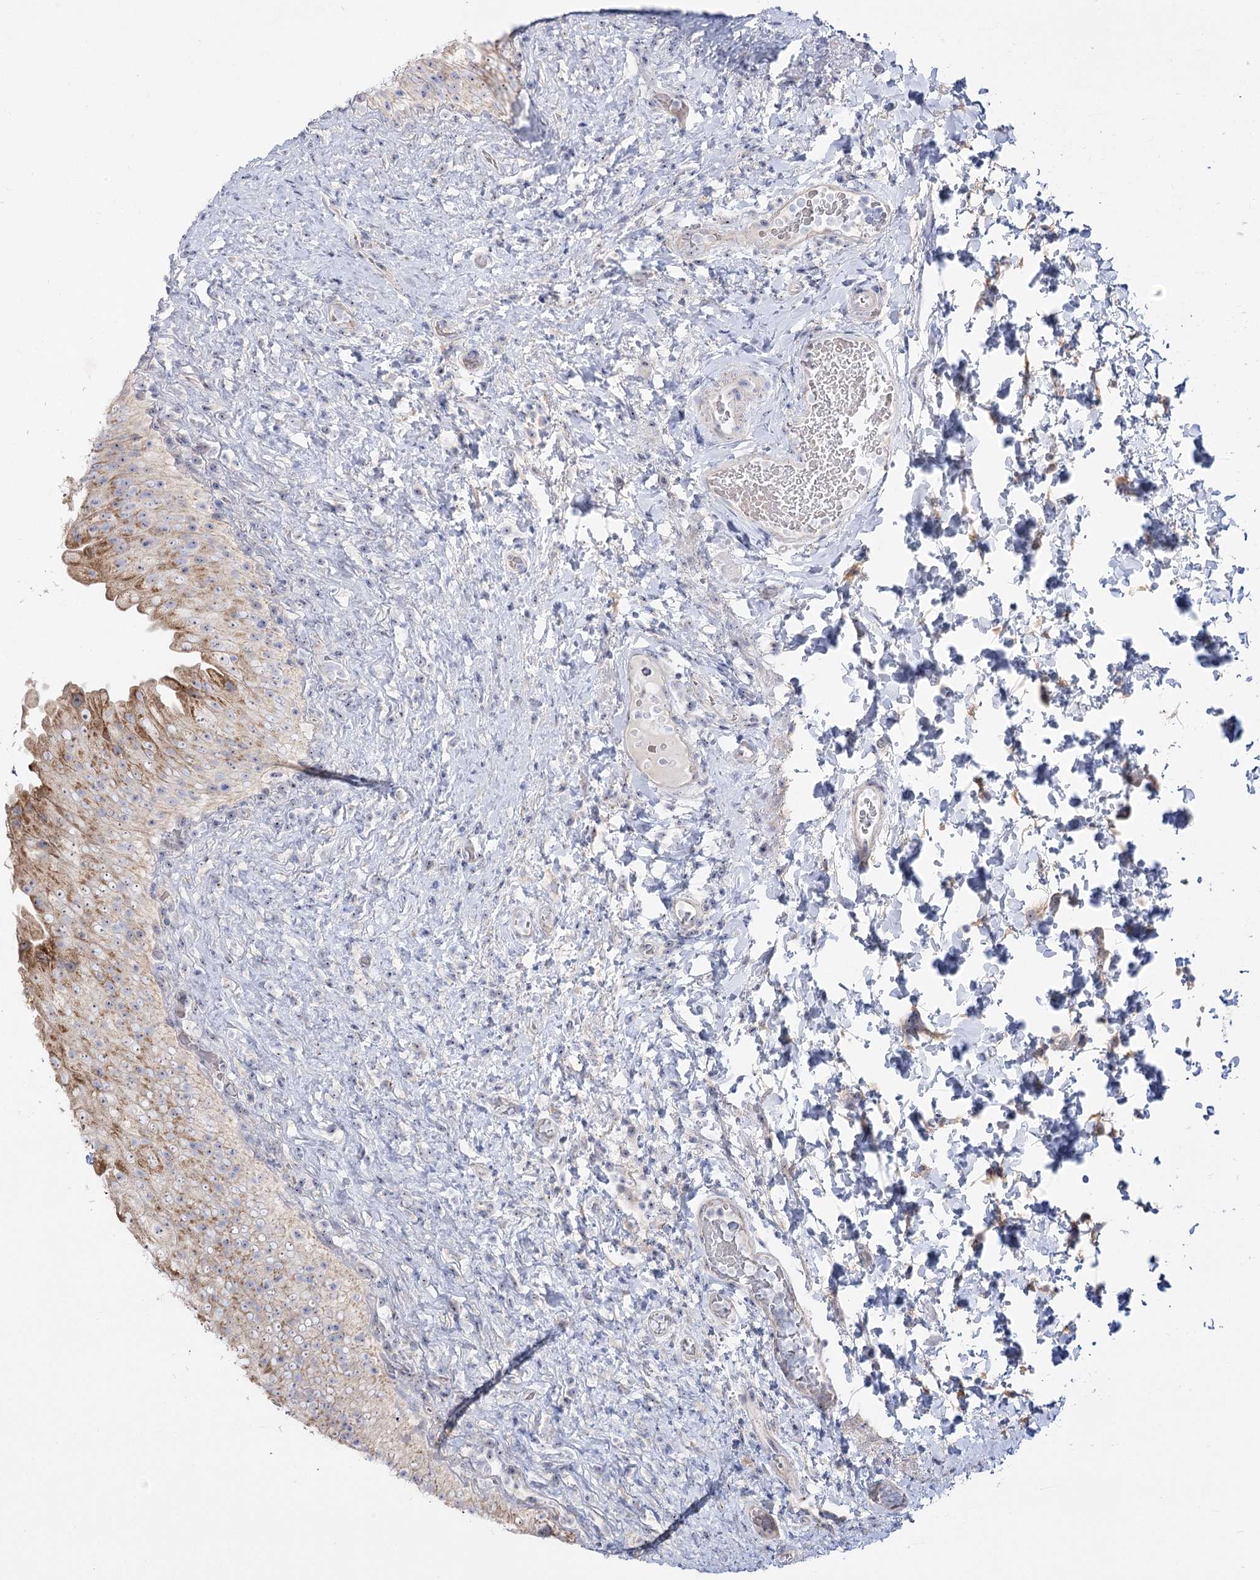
{"staining": {"intensity": "moderate", "quantity": "<25%", "location": "cytoplasmic/membranous,nuclear"}, "tissue": "urinary bladder", "cell_type": "Urothelial cells", "image_type": "normal", "snomed": [{"axis": "morphology", "description": "Normal tissue, NOS"}, {"axis": "topography", "description": "Urinary bladder"}], "caption": "The histopathology image displays staining of unremarkable urinary bladder, revealing moderate cytoplasmic/membranous,nuclear protein positivity (brown color) within urothelial cells.", "gene": "SUOX", "patient": {"sex": "female", "age": 27}}